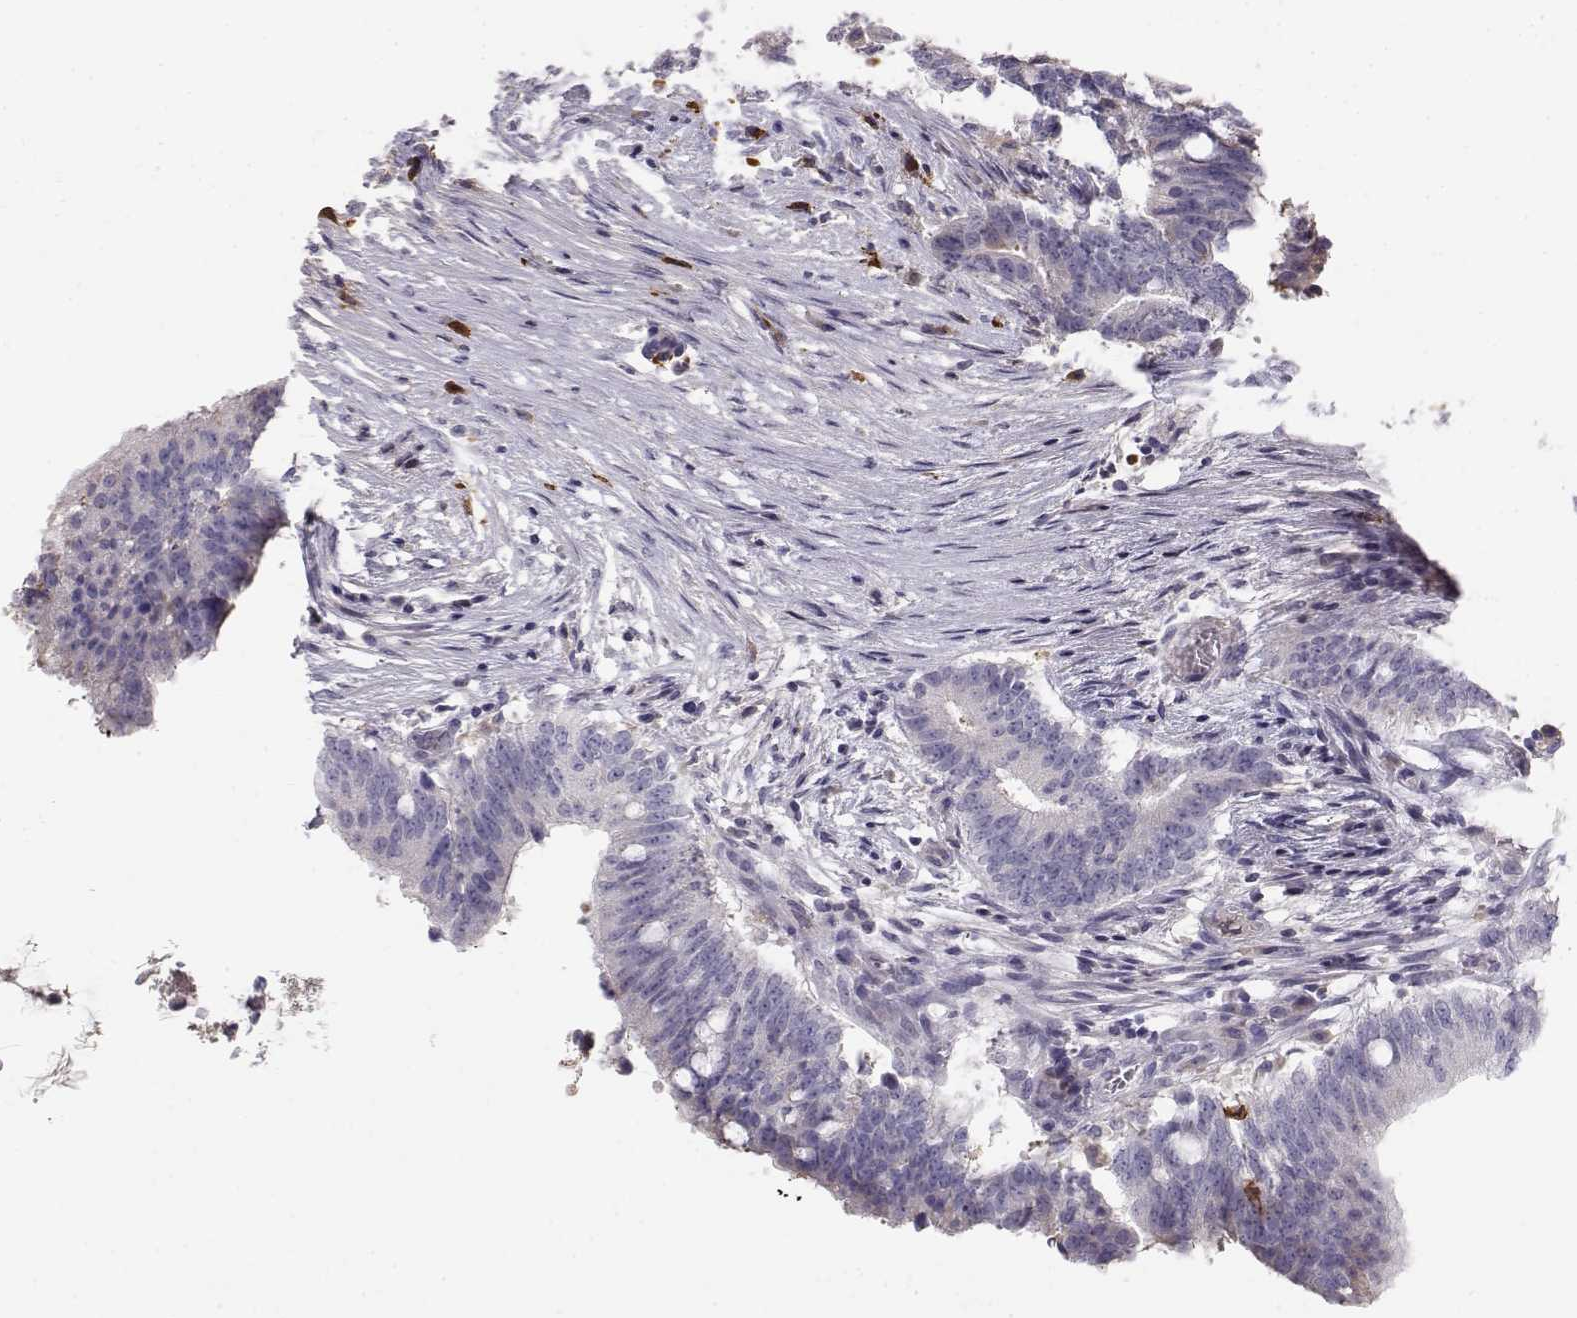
{"staining": {"intensity": "negative", "quantity": "none", "location": "none"}, "tissue": "colorectal cancer", "cell_type": "Tumor cells", "image_type": "cancer", "snomed": [{"axis": "morphology", "description": "Adenocarcinoma, NOS"}, {"axis": "topography", "description": "Colon"}], "caption": "This is a micrograph of immunohistochemistry (IHC) staining of colorectal cancer (adenocarcinoma), which shows no staining in tumor cells.", "gene": "CDHR1", "patient": {"sex": "female", "age": 43}}